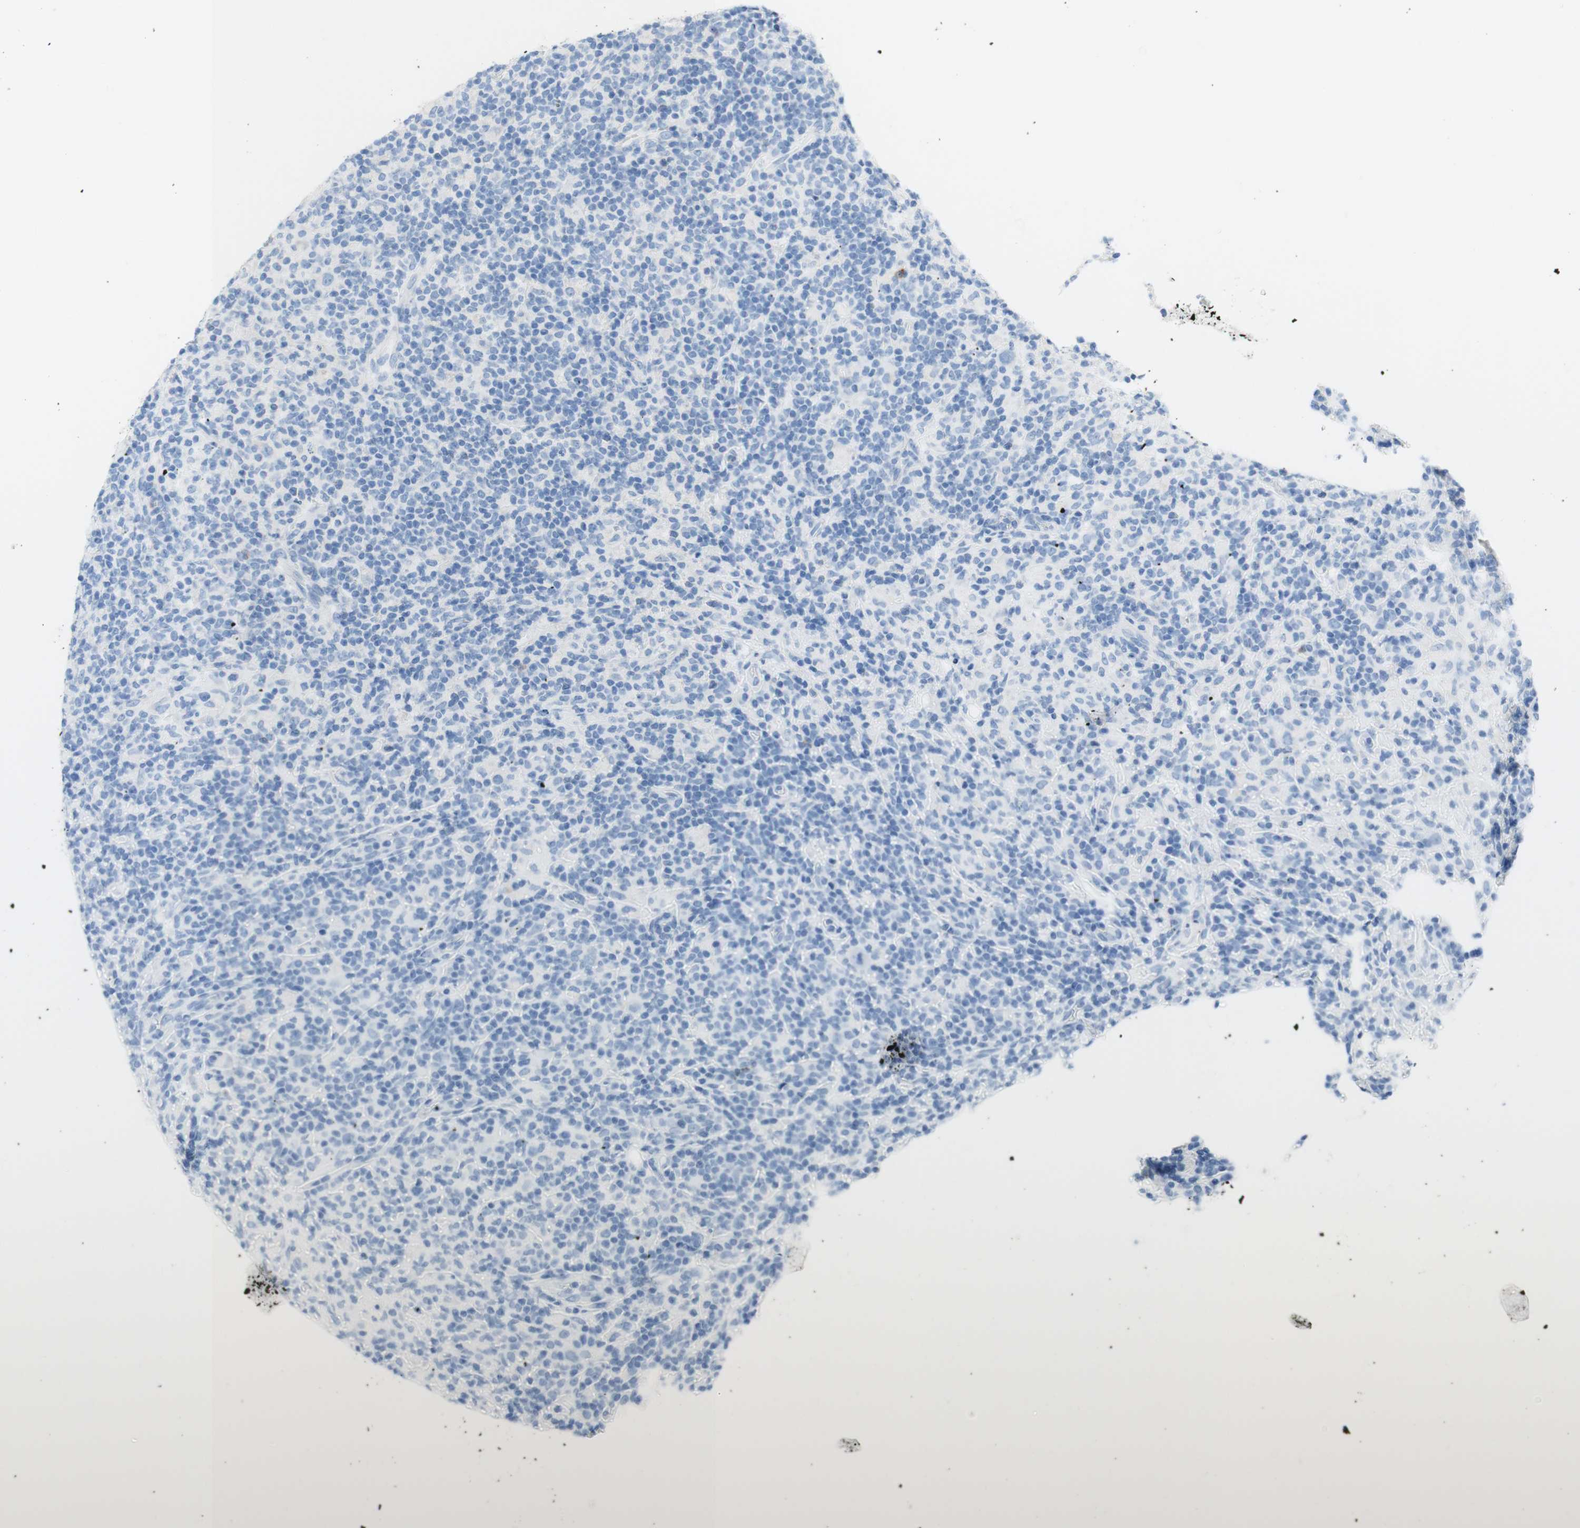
{"staining": {"intensity": "negative", "quantity": "none", "location": "none"}, "tissue": "lymphoma", "cell_type": "Tumor cells", "image_type": "cancer", "snomed": [{"axis": "morphology", "description": "Hodgkin's disease, NOS"}, {"axis": "topography", "description": "Lymph node"}], "caption": "Lymphoma was stained to show a protein in brown. There is no significant staining in tumor cells. (Brightfield microscopy of DAB (3,3'-diaminobenzidine) IHC at high magnification).", "gene": "CEACAM1", "patient": {"sex": "male", "age": 70}}